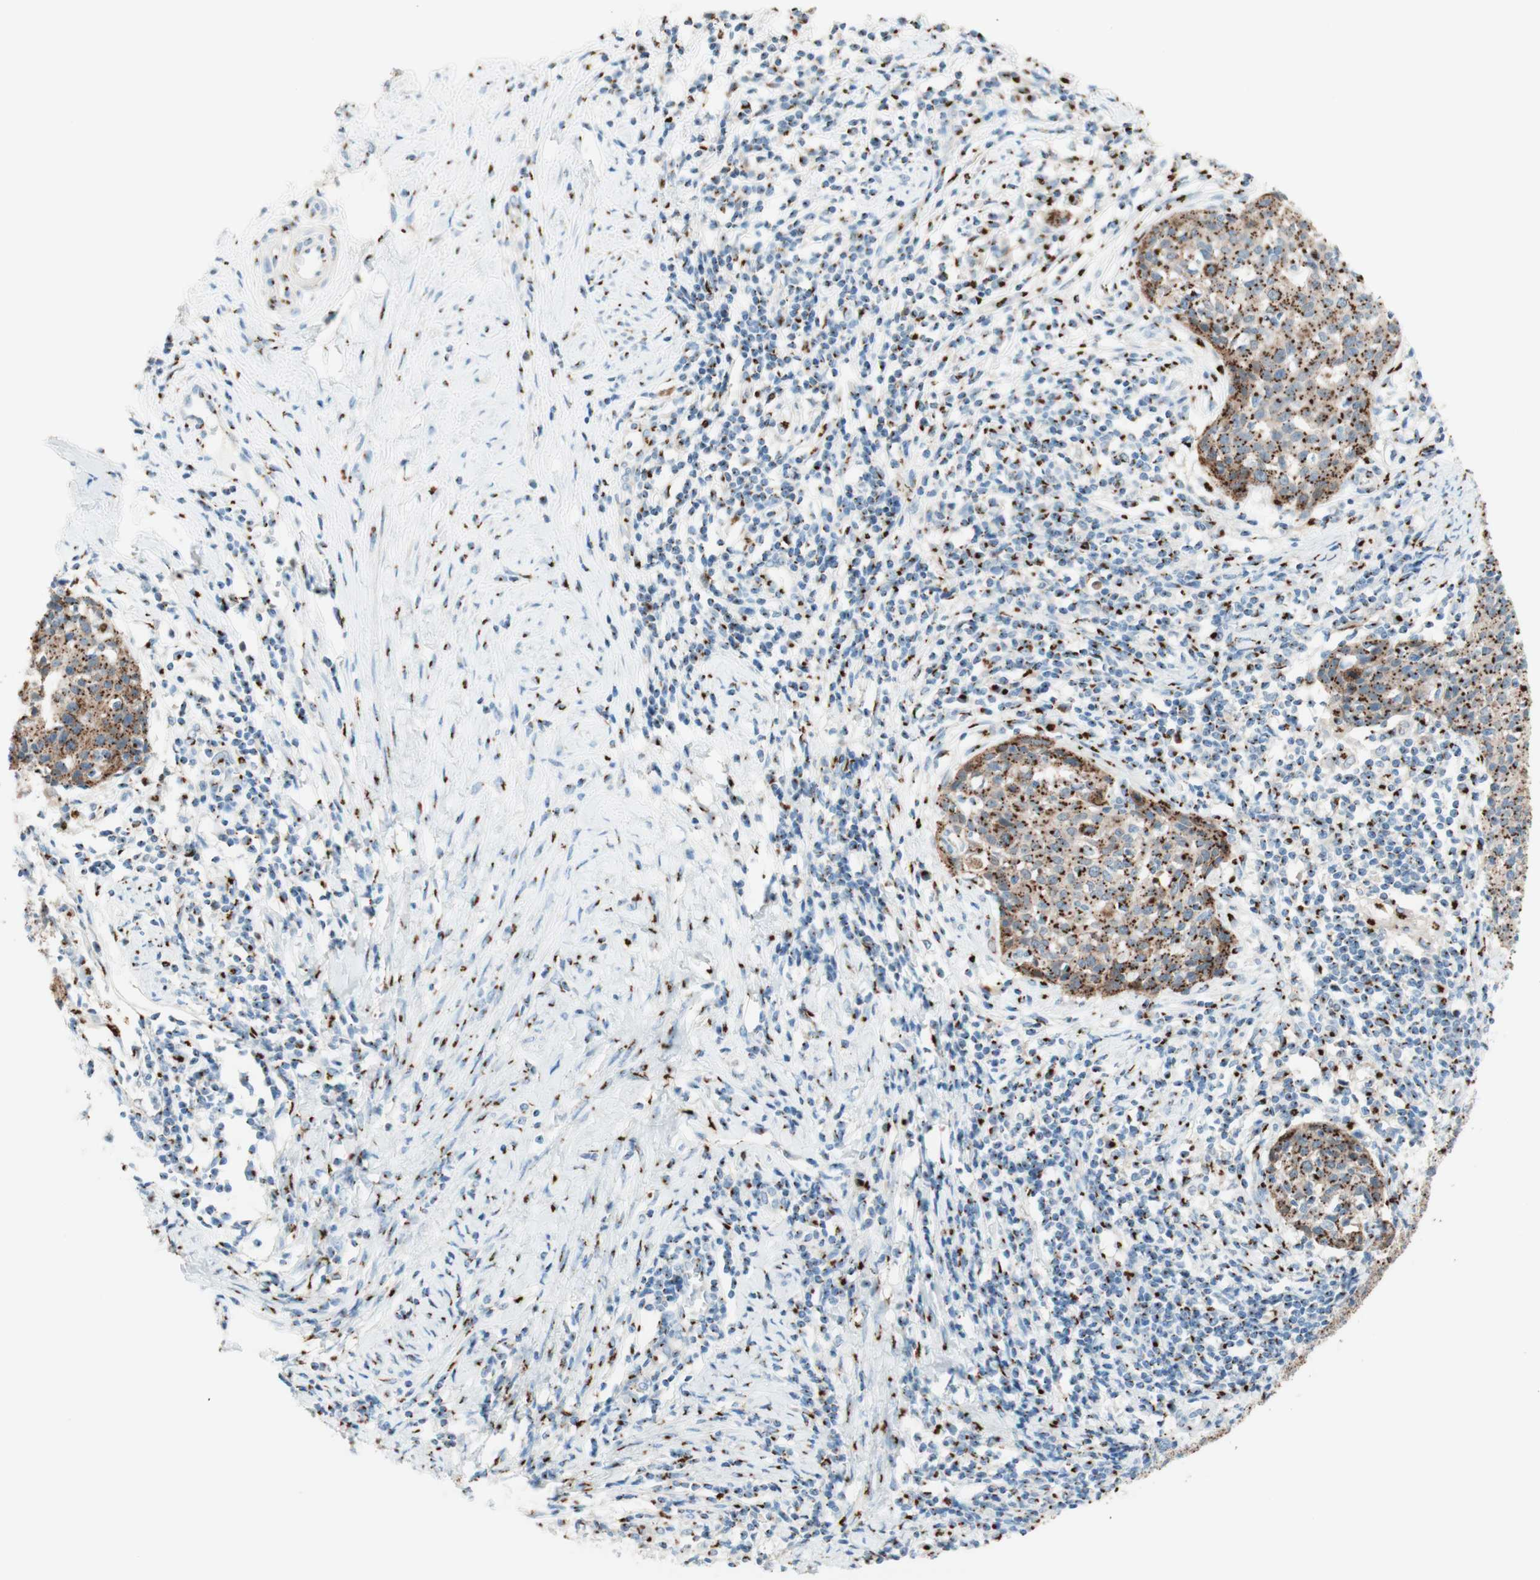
{"staining": {"intensity": "strong", "quantity": ">75%", "location": "cytoplasmic/membranous"}, "tissue": "cervical cancer", "cell_type": "Tumor cells", "image_type": "cancer", "snomed": [{"axis": "morphology", "description": "Squamous cell carcinoma, NOS"}, {"axis": "topography", "description": "Cervix"}], "caption": "Strong cytoplasmic/membranous expression is identified in about >75% of tumor cells in cervical cancer. (DAB IHC with brightfield microscopy, high magnification).", "gene": "GOLGB1", "patient": {"sex": "female", "age": 38}}